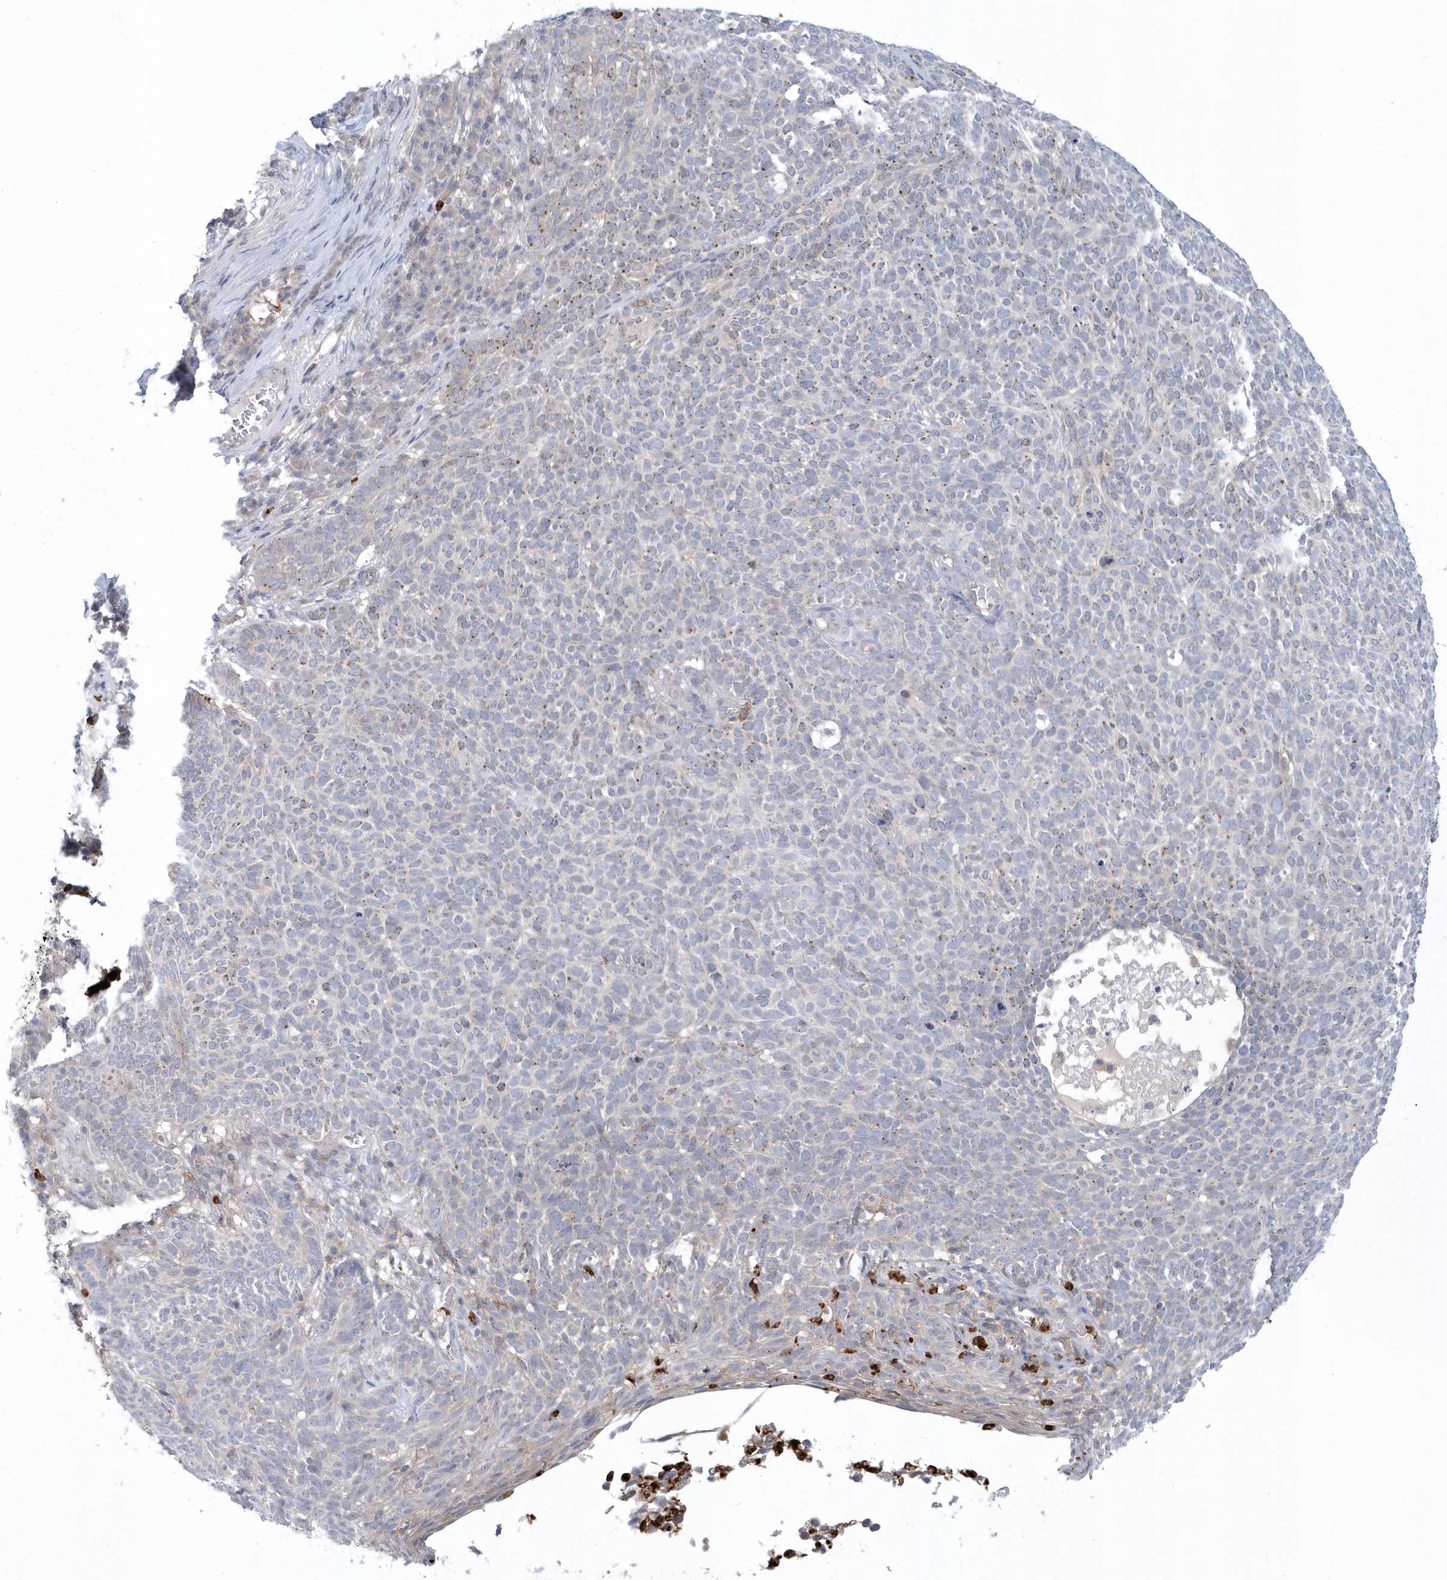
{"staining": {"intensity": "negative", "quantity": "none", "location": "none"}, "tissue": "skin cancer", "cell_type": "Tumor cells", "image_type": "cancer", "snomed": [{"axis": "morphology", "description": "Squamous cell carcinoma, NOS"}, {"axis": "topography", "description": "Skin"}], "caption": "Skin cancer (squamous cell carcinoma) was stained to show a protein in brown. There is no significant positivity in tumor cells.", "gene": "RNF7", "patient": {"sex": "female", "age": 90}}